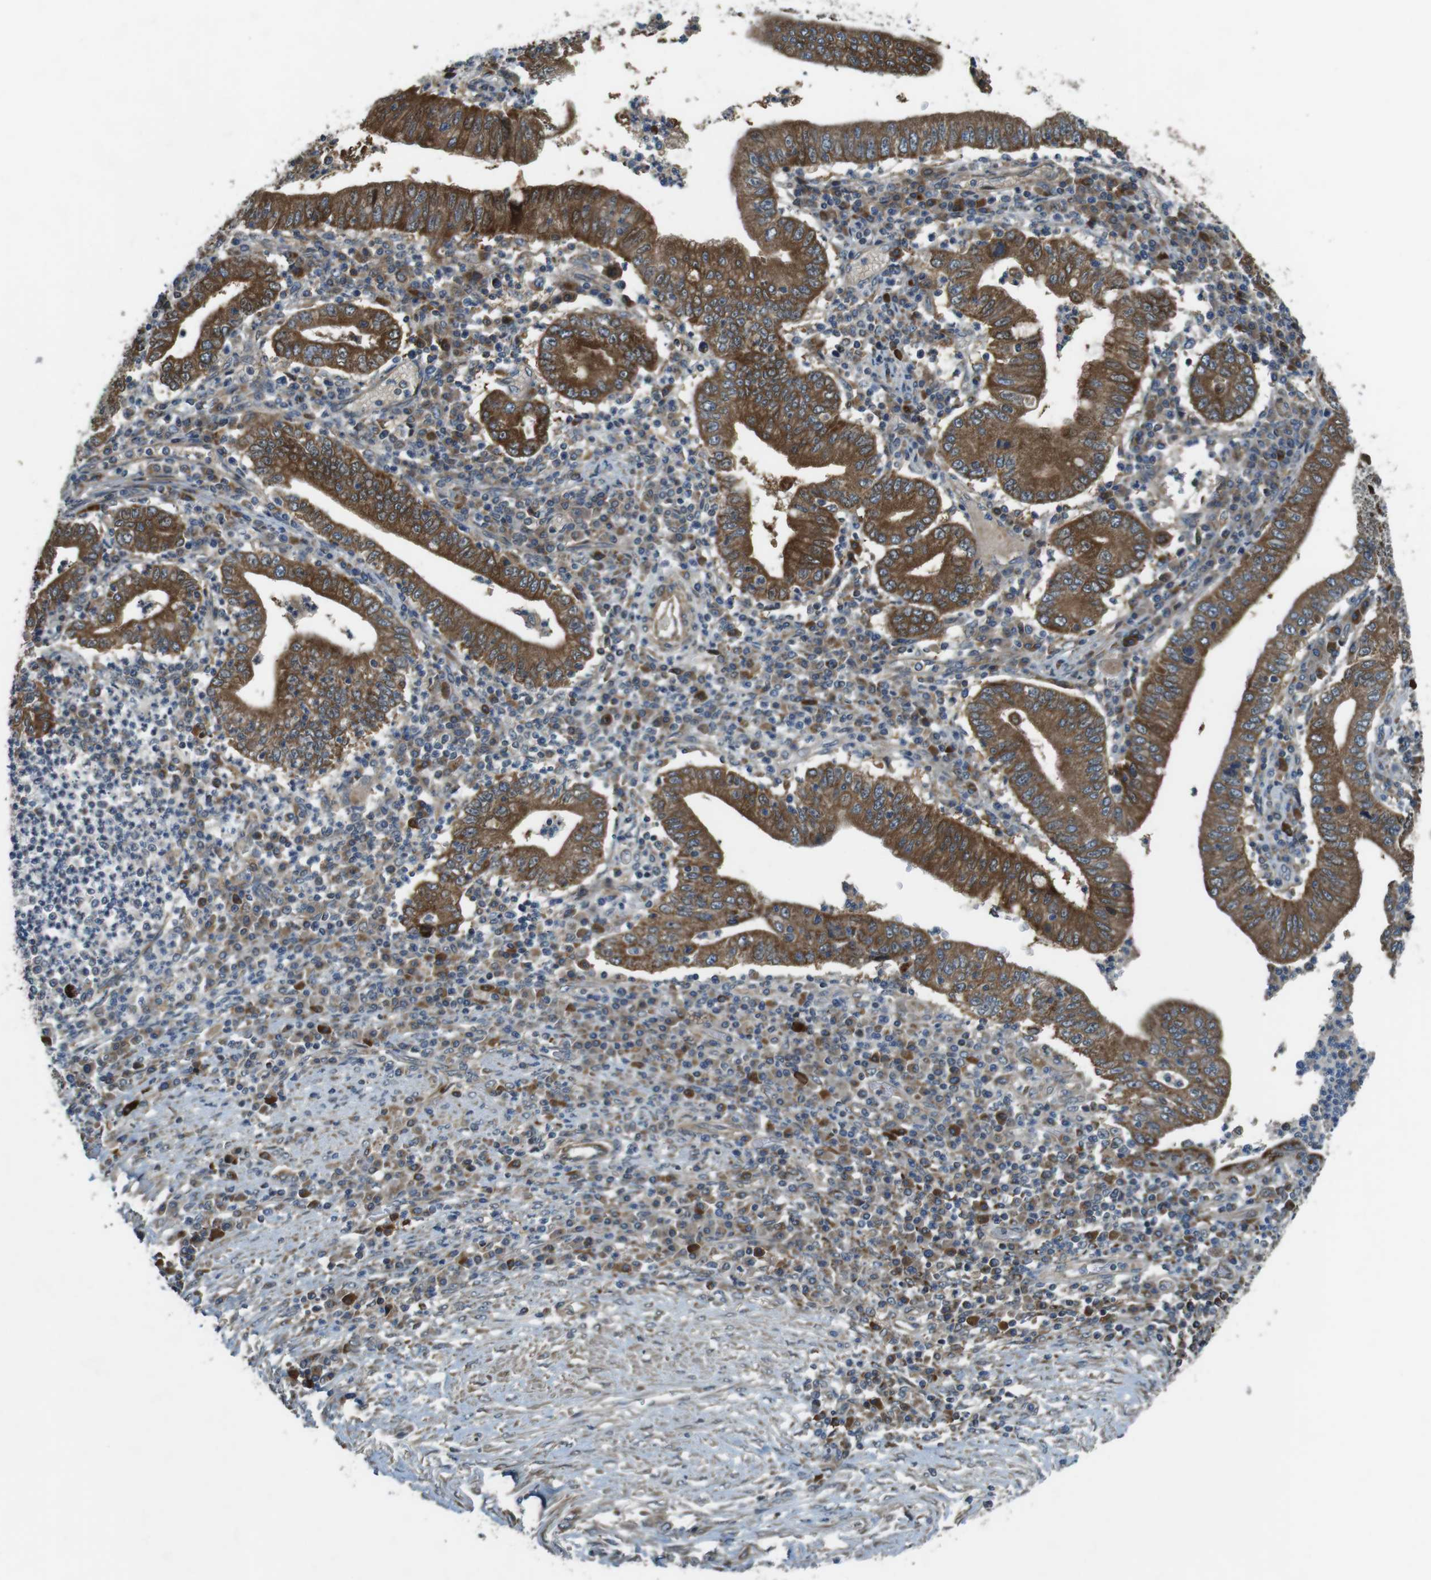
{"staining": {"intensity": "strong", "quantity": ">75%", "location": "cytoplasmic/membranous"}, "tissue": "stomach cancer", "cell_type": "Tumor cells", "image_type": "cancer", "snomed": [{"axis": "morphology", "description": "Normal tissue, NOS"}, {"axis": "morphology", "description": "Adenocarcinoma, NOS"}, {"axis": "topography", "description": "Esophagus"}, {"axis": "topography", "description": "Stomach, upper"}, {"axis": "topography", "description": "Peripheral nerve tissue"}], "caption": "Immunohistochemical staining of stomach cancer exhibits strong cytoplasmic/membranous protein staining in approximately >75% of tumor cells. The protein is stained brown, and the nuclei are stained in blue (DAB (3,3'-diaminobenzidine) IHC with brightfield microscopy, high magnification).", "gene": "IFFO2", "patient": {"sex": "male", "age": 62}}